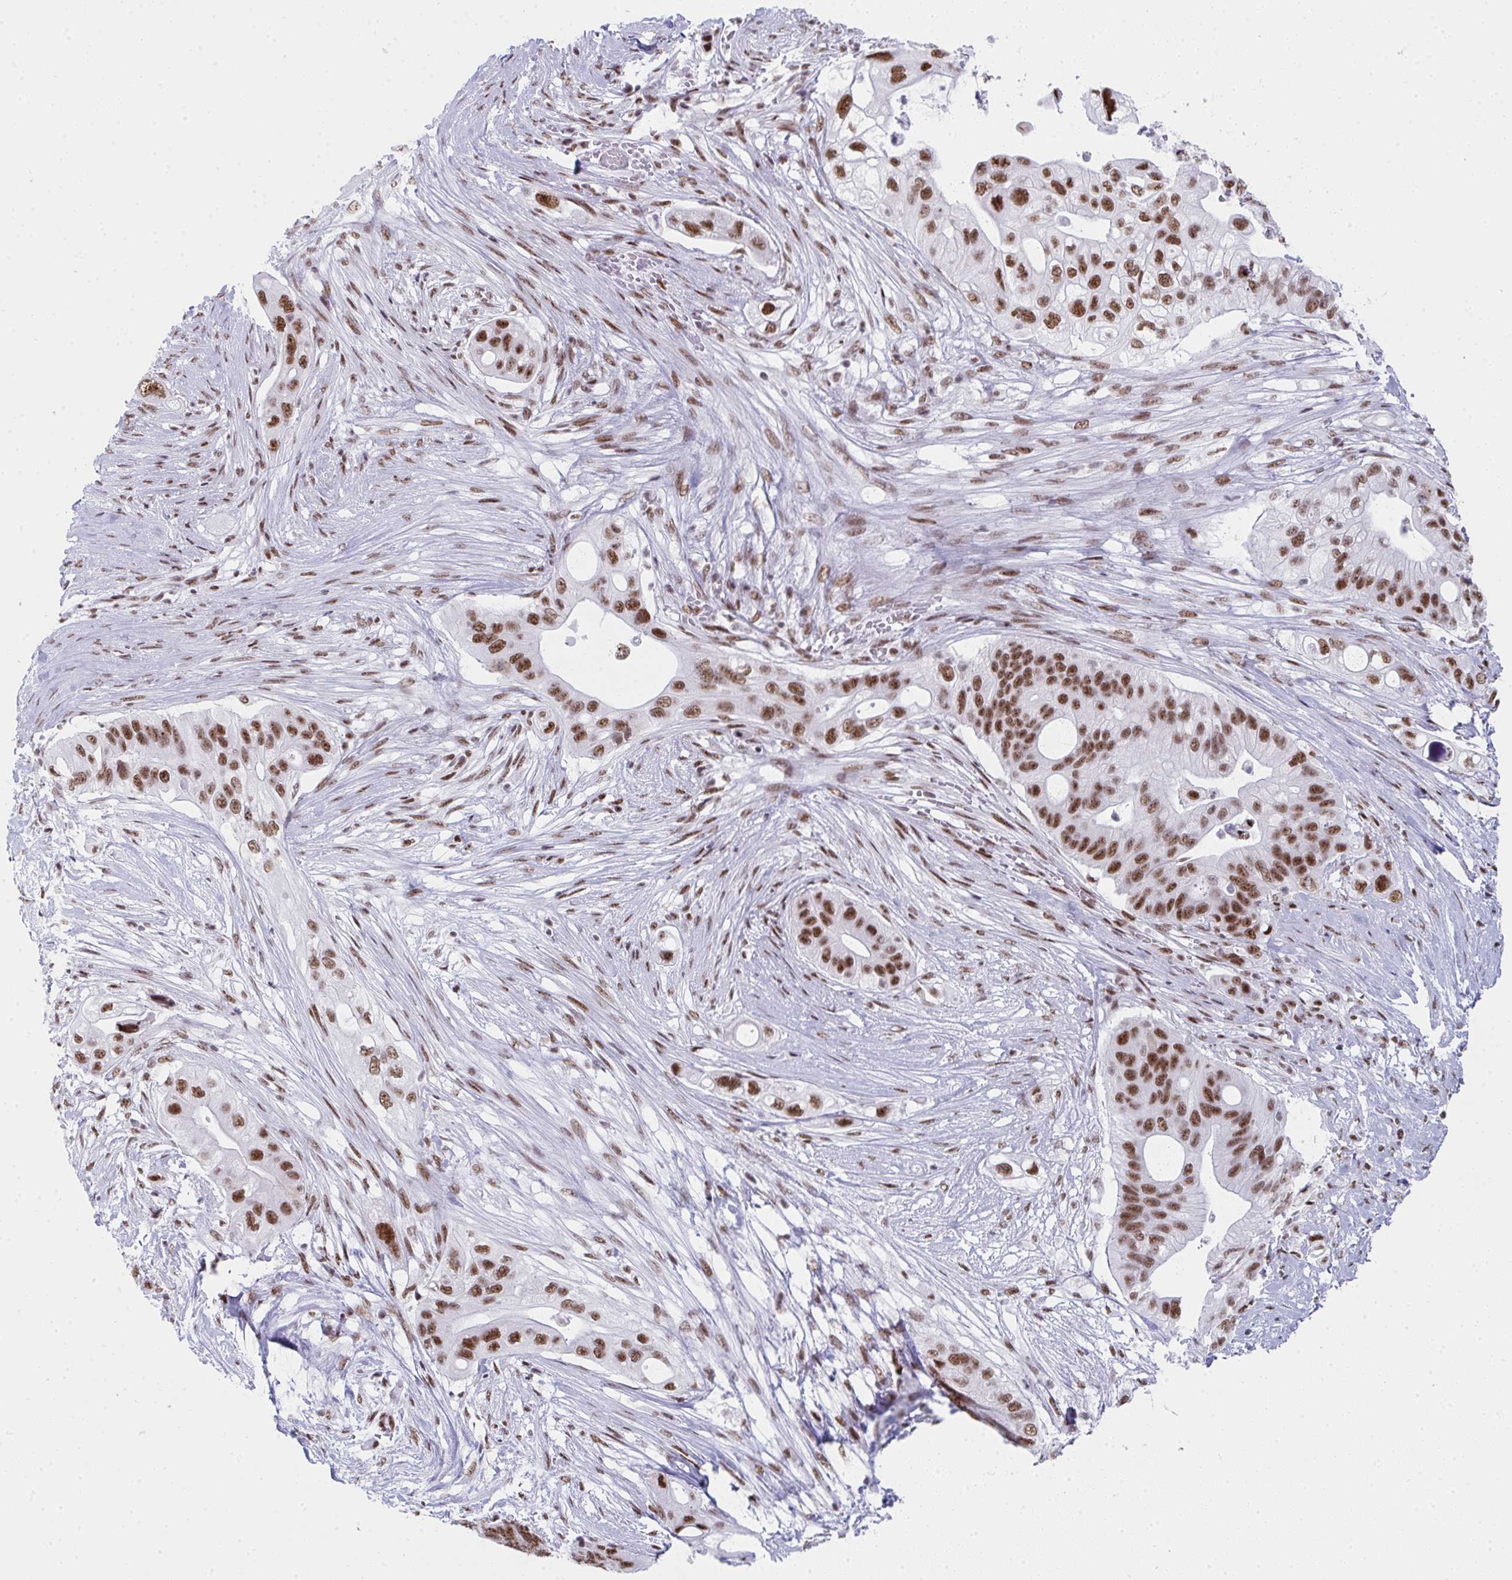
{"staining": {"intensity": "moderate", "quantity": ">75%", "location": "nuclear"}, "tissue": "pancreatic cancer", "cell_type": "Tumor cells", "image_type": "cancer", "snomed": [{"axis": "morphology", "description": "Adenocarcinoma, NOS"}, {"axis": "topography", "description": "Pancreas"}], "caption": "Pancreatic cancer (adenocarcinoma) tissue demonstrates moderate nuclear positivity in about >75% of tumor cells, visualized by immunohistochemistry.", "gene": "SNRNP70", "patient": {"sex": "female", "age": 72}}